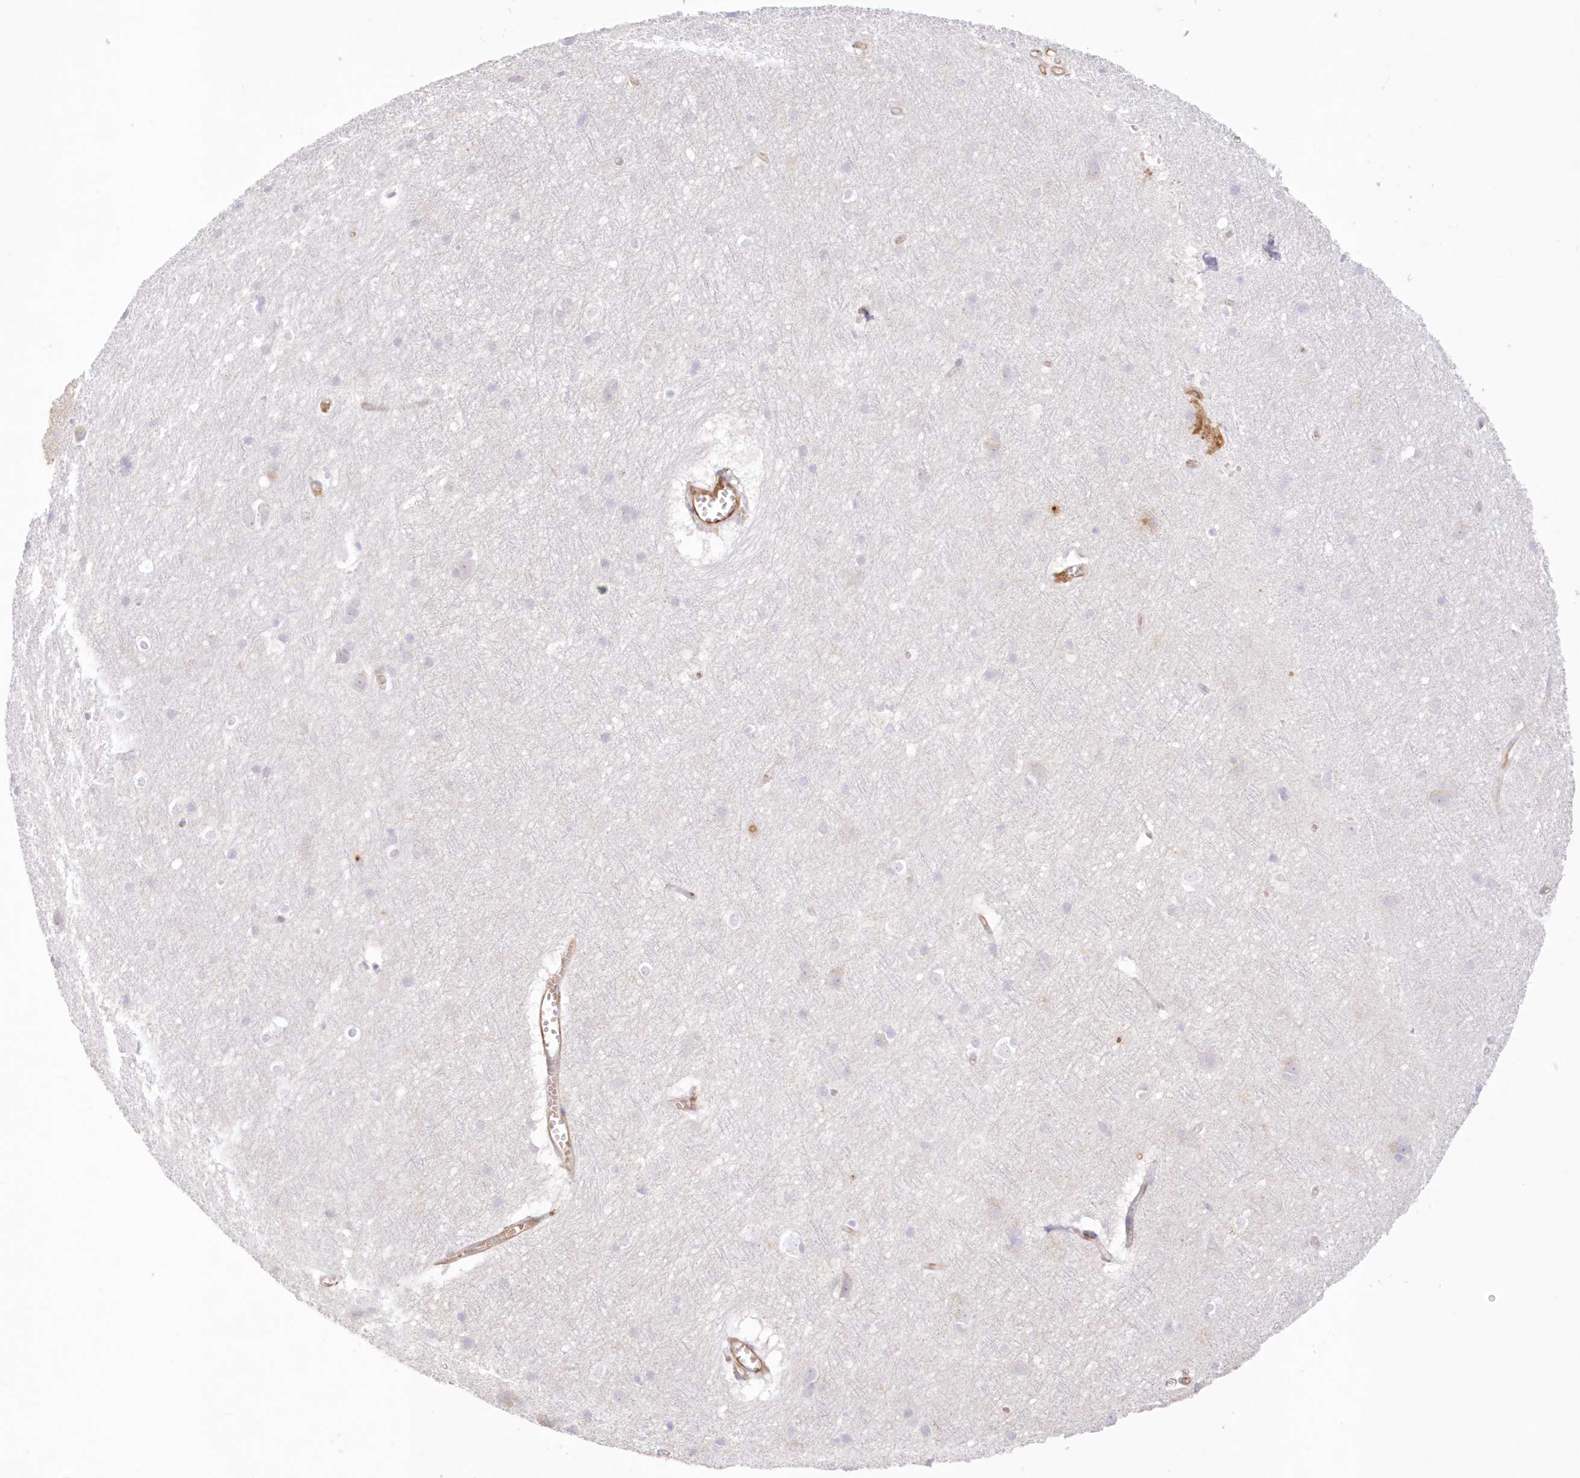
{"staining": {"intensity": "weak", "quantity": ">75%", "location": "cytoplasmic/membranous"}, "tissue": "cerebral cortex", "cell_type": "Endothelial cells", "image_type": "normal", "snomed": [{"axis": "morphology", "description": "Normal tissue, NOS"}, {"axis": "topography", "description": "Cerebral cortex"}], "caption": "This image demonstrates immunohistochemistry staining of unremarkable cerebral cortex, with low weak cytoplasmic/membranous positivity in approximately >75% of endothelial cells.", "gene": "DMRTB1", "patient": {"sex": "male", "age": 54}}